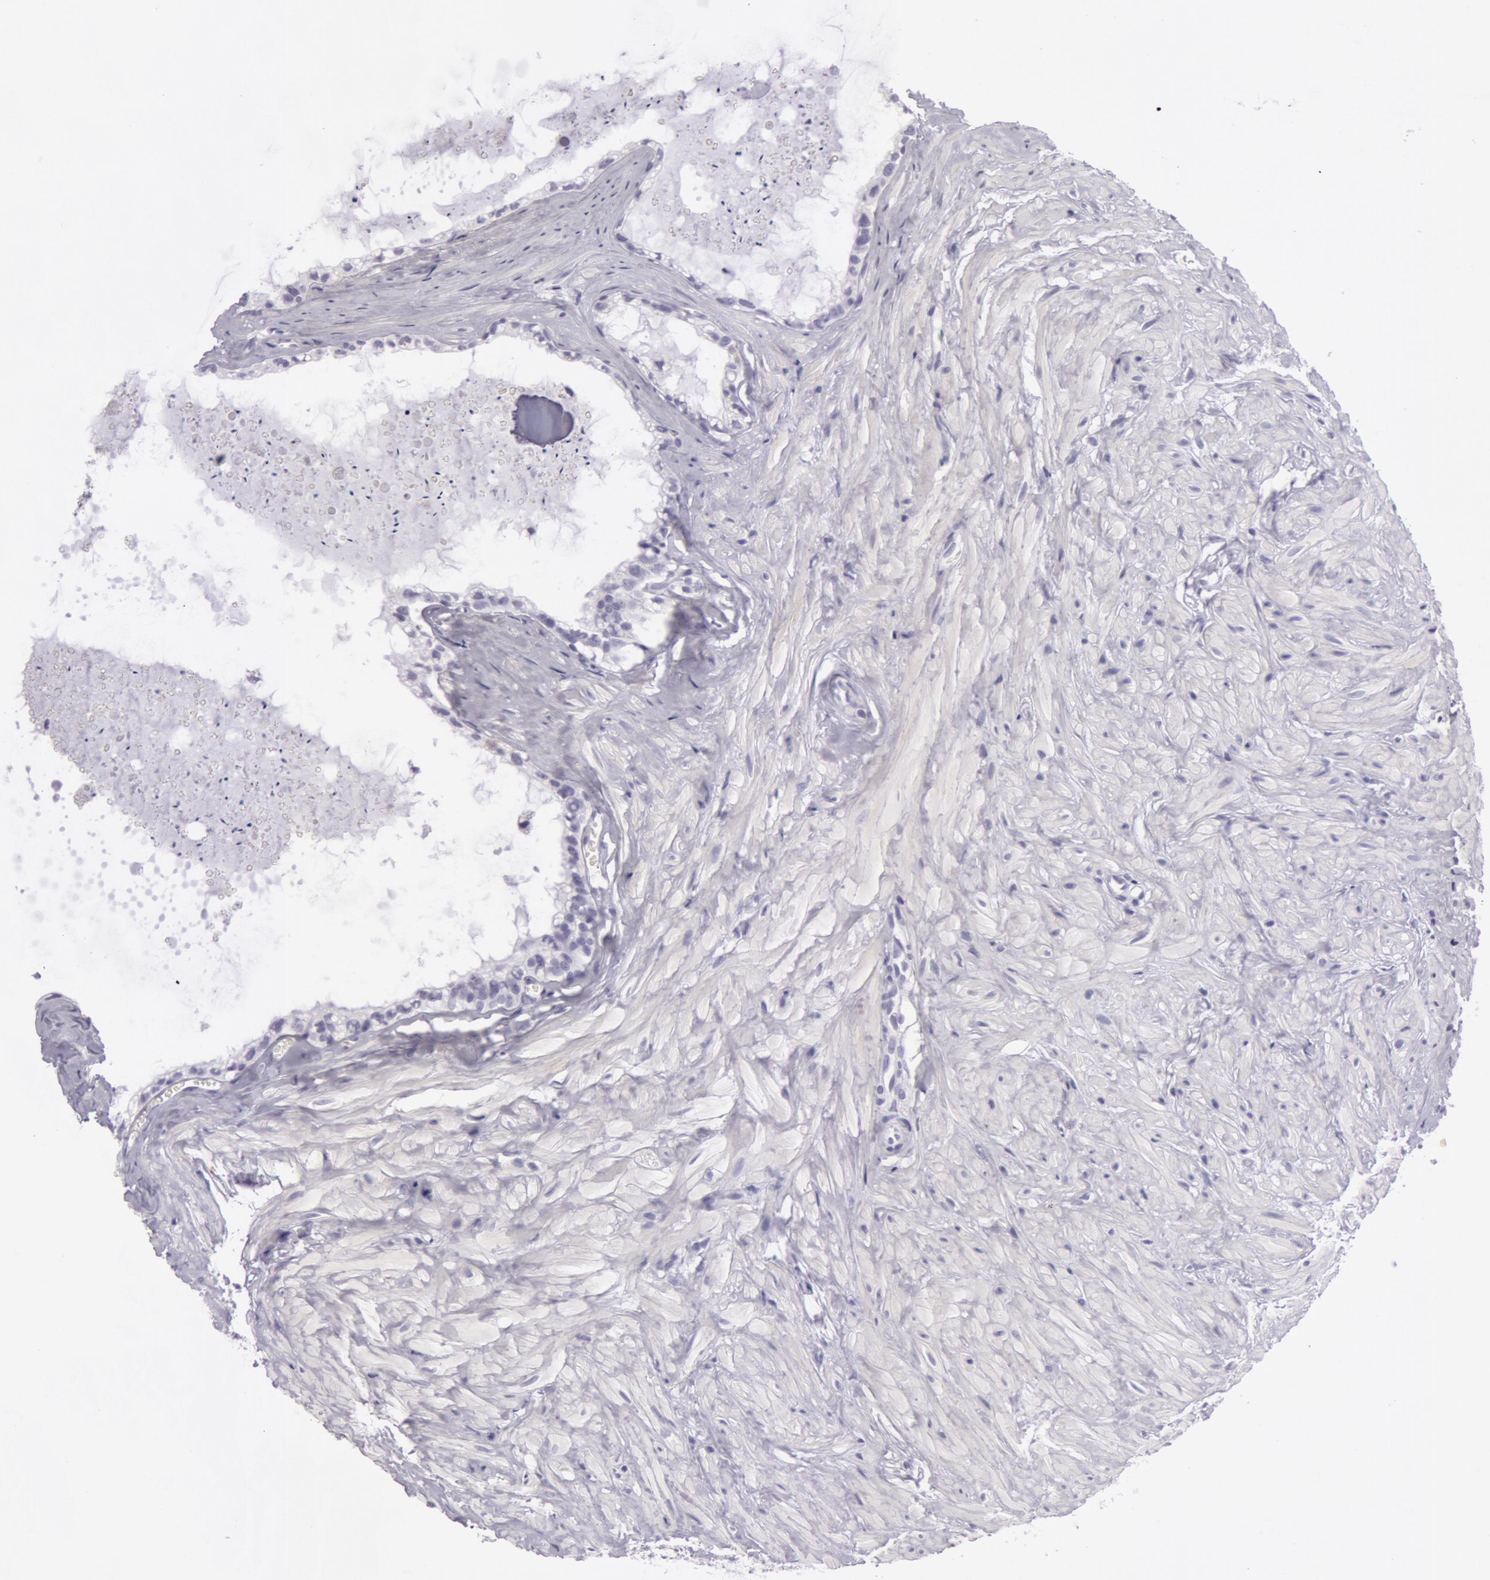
{"staining": {"intensity": "negative", "quantity": "none", "location": "none"}, "tissue": "seminal vesicle", "cell_type": "Glandular cells", "image_type": "normal", "snomed": [{"axis": "morphology", "description": "Normal tissue, NOS"}, {"axis": "topography", "description": "Seminal veicle"}], "caption": "Glandular cells are negative for protein expression in benign human seminal vesicle. (DAB (3,3'-diaminobenzidine) IHC with hematoxylin counter stain).", "gene": "AMACR", "patient": {"sex": "male", "age": 60}}